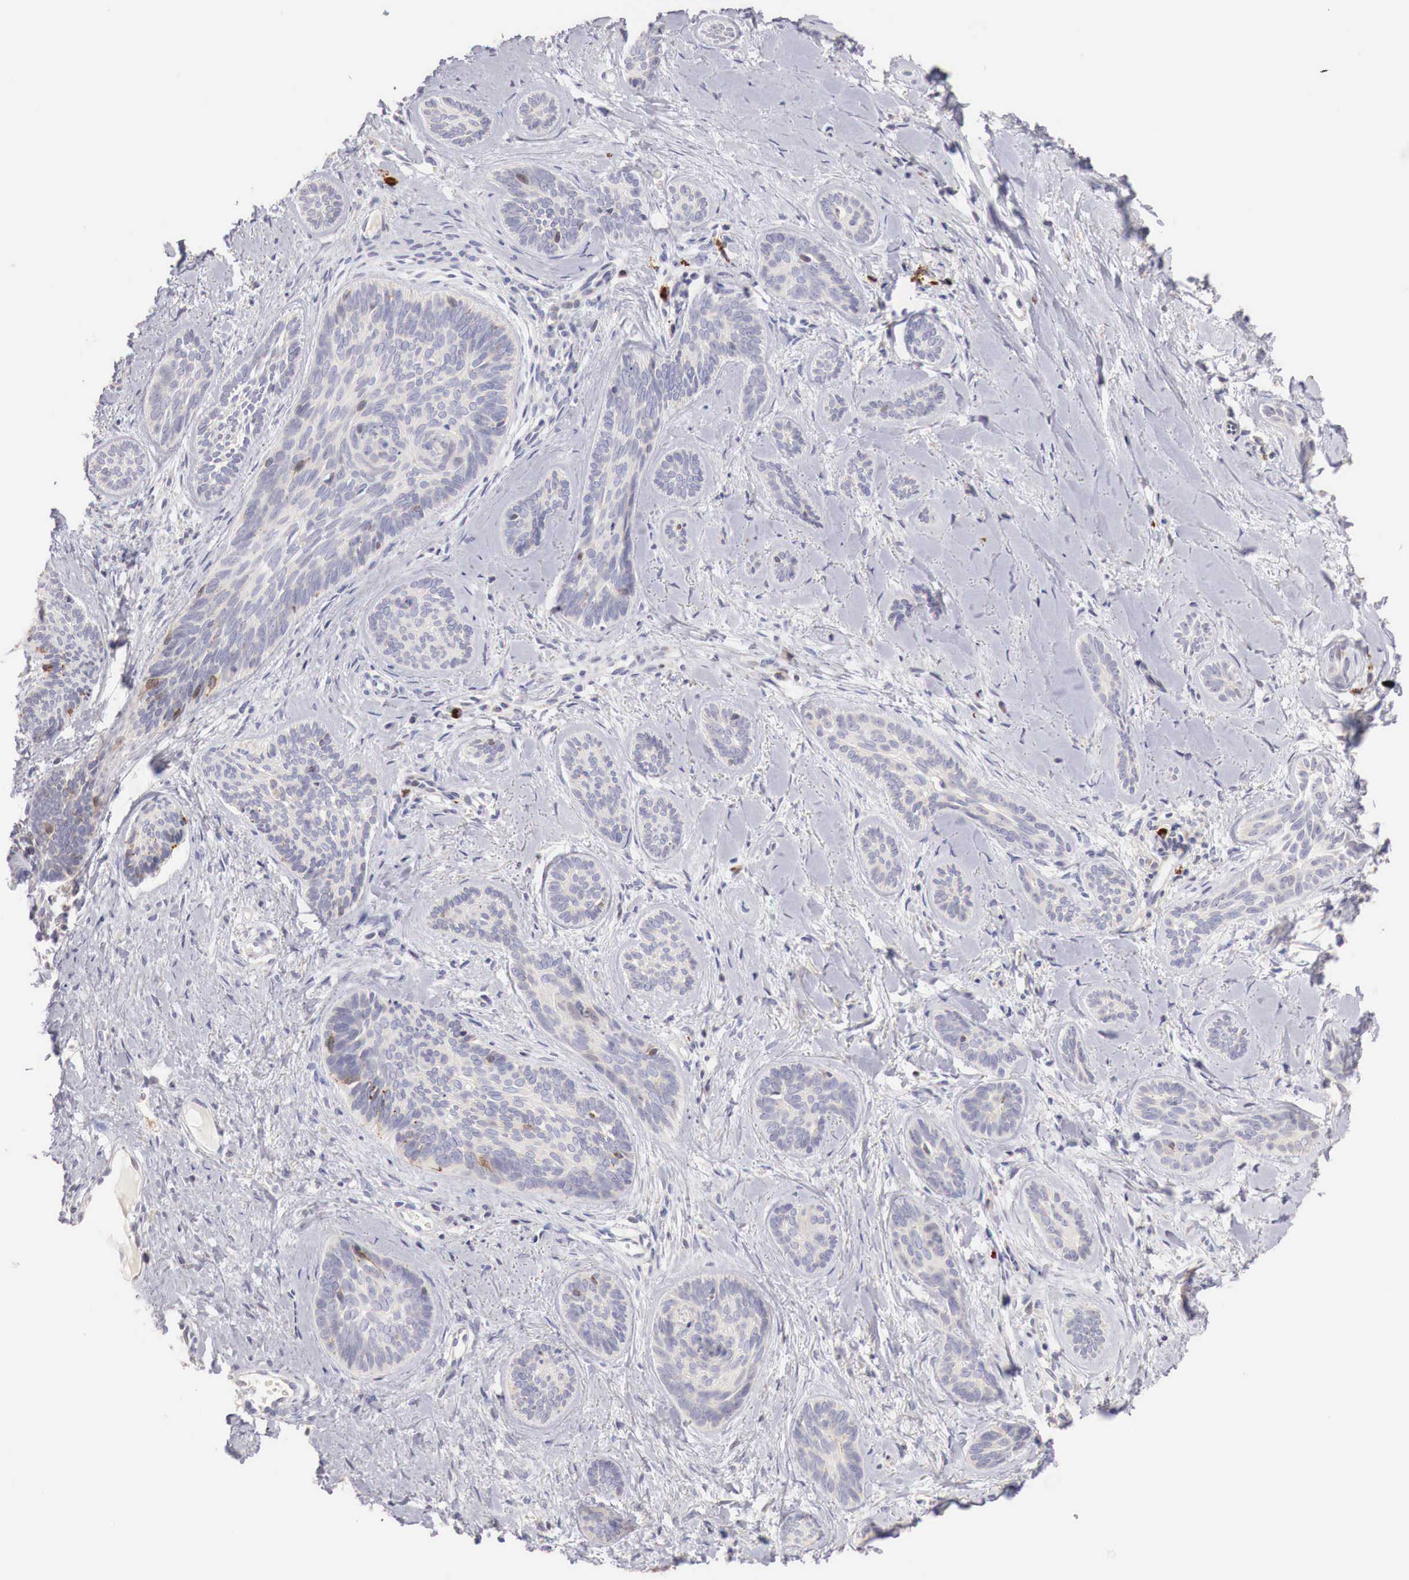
{"staining": {"intensity": "negative", "quantity": "none", "location": "none"}, "tissue": "skin cancer", "cell_type": "Tumor cells", "image_type": "cancer", "snomed": [{"axis": "morphology", "description": "Basal cell carcinoma"}, {"axis": "topography", "description": "Skin"}], "caption": "Immunohistochemical staining of human basal cell carcinoma (skin) displays no significant expression in tumor cells.", "gene": "CLCN5", "patient": {"sex": "female", "age": 81}}